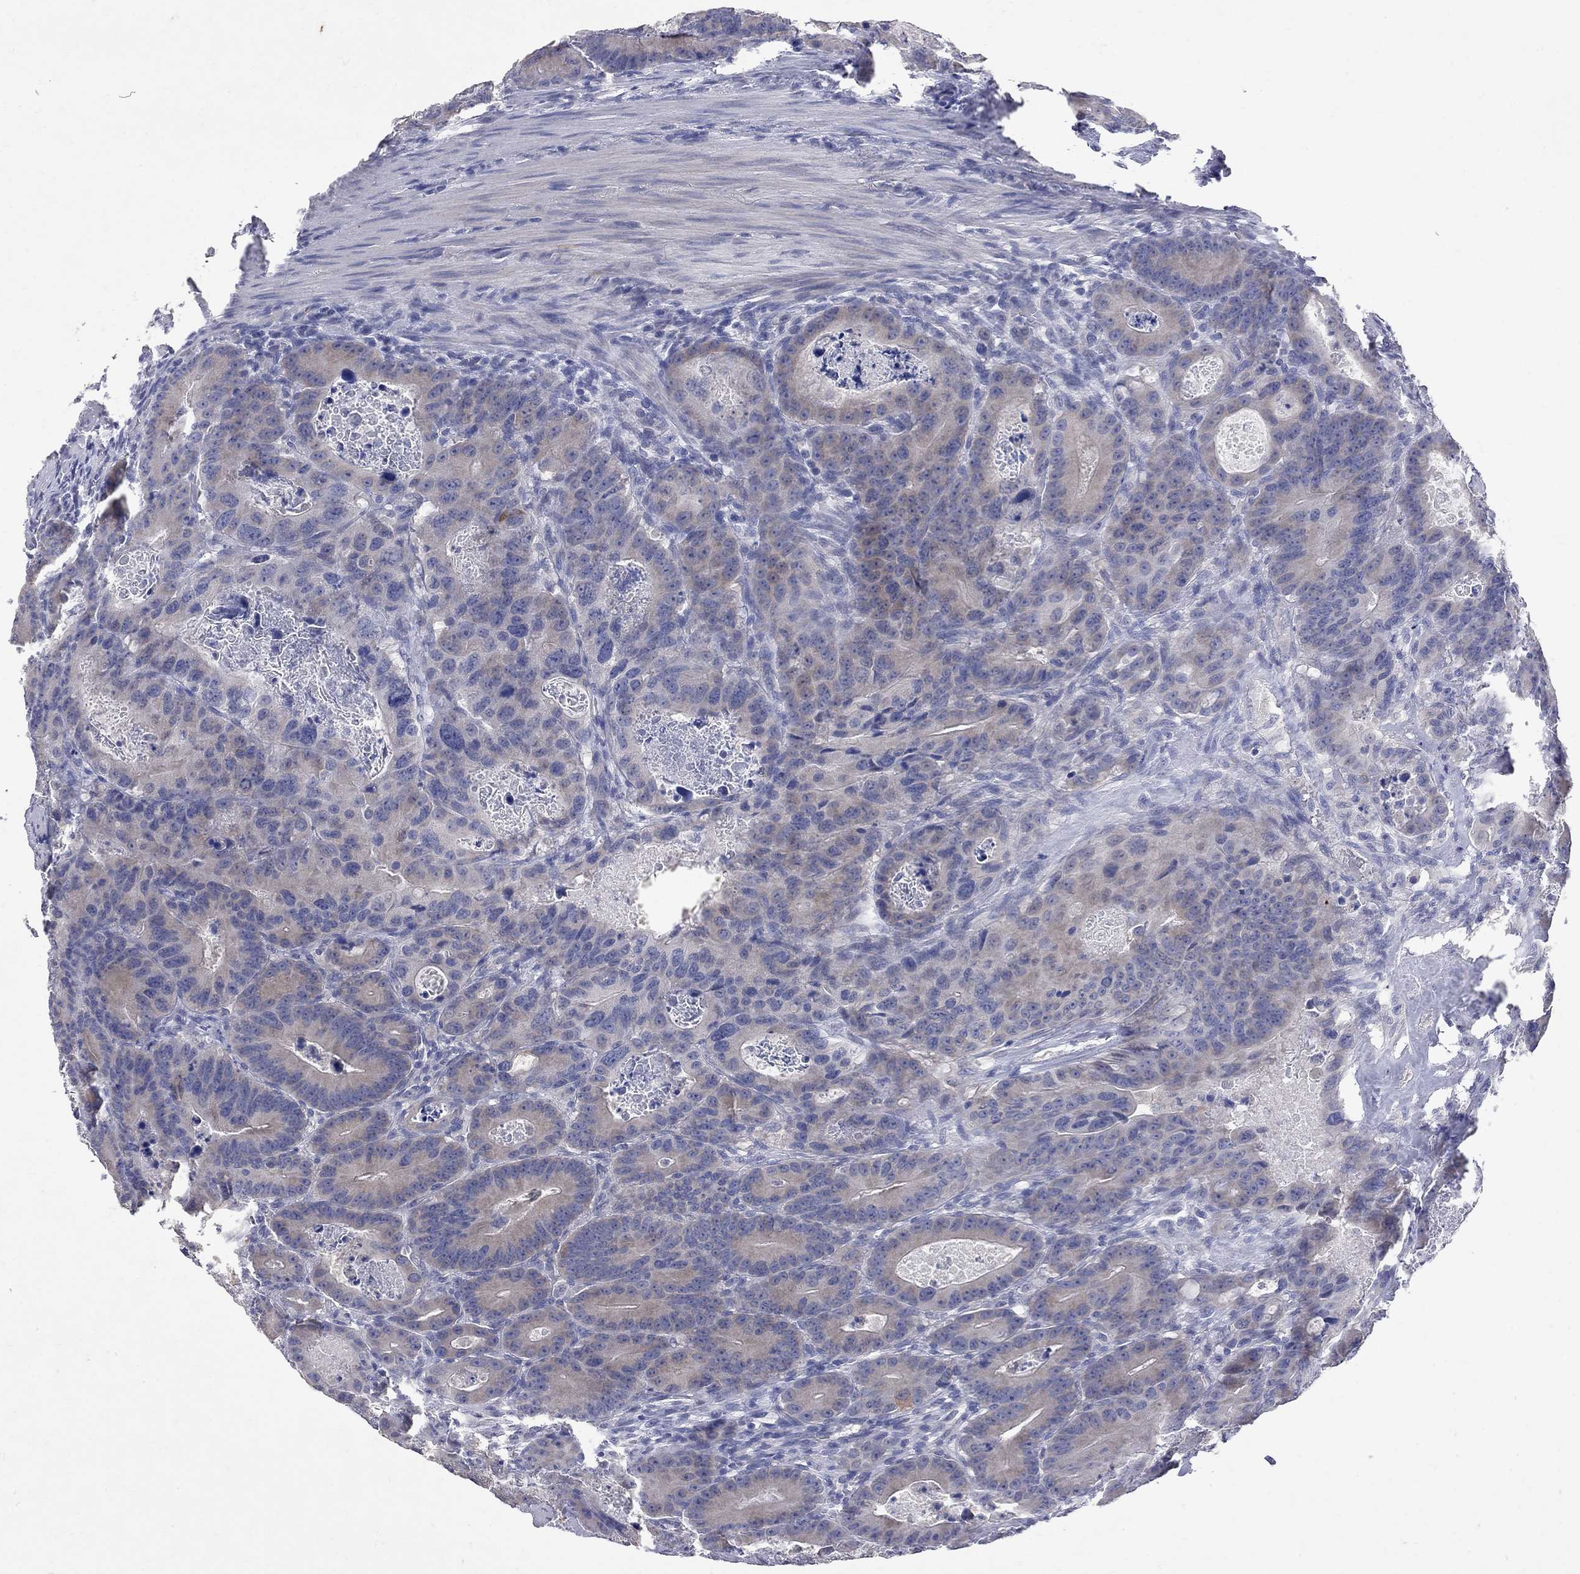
{"staining": {"intensity": "weak", "quantity": "<25%", "location": "cytoplasmic/membranous"}, "tissue": "colorectal cancer", "cell_type": "Tumor cells", "image_type": "cancer", "snomed": [{"axis": "morphology", "description": "Adenocarcinoma, NOS"}, {"axis": "topography", "description": "Rectum"}], "caption": "Colorectal cancer stained for a protein using immunohistochemistry (IHC) demonstrates no positivity tumor cells.", "gene": "NOS2", "patient": {"sex": "male", "age": 64}}